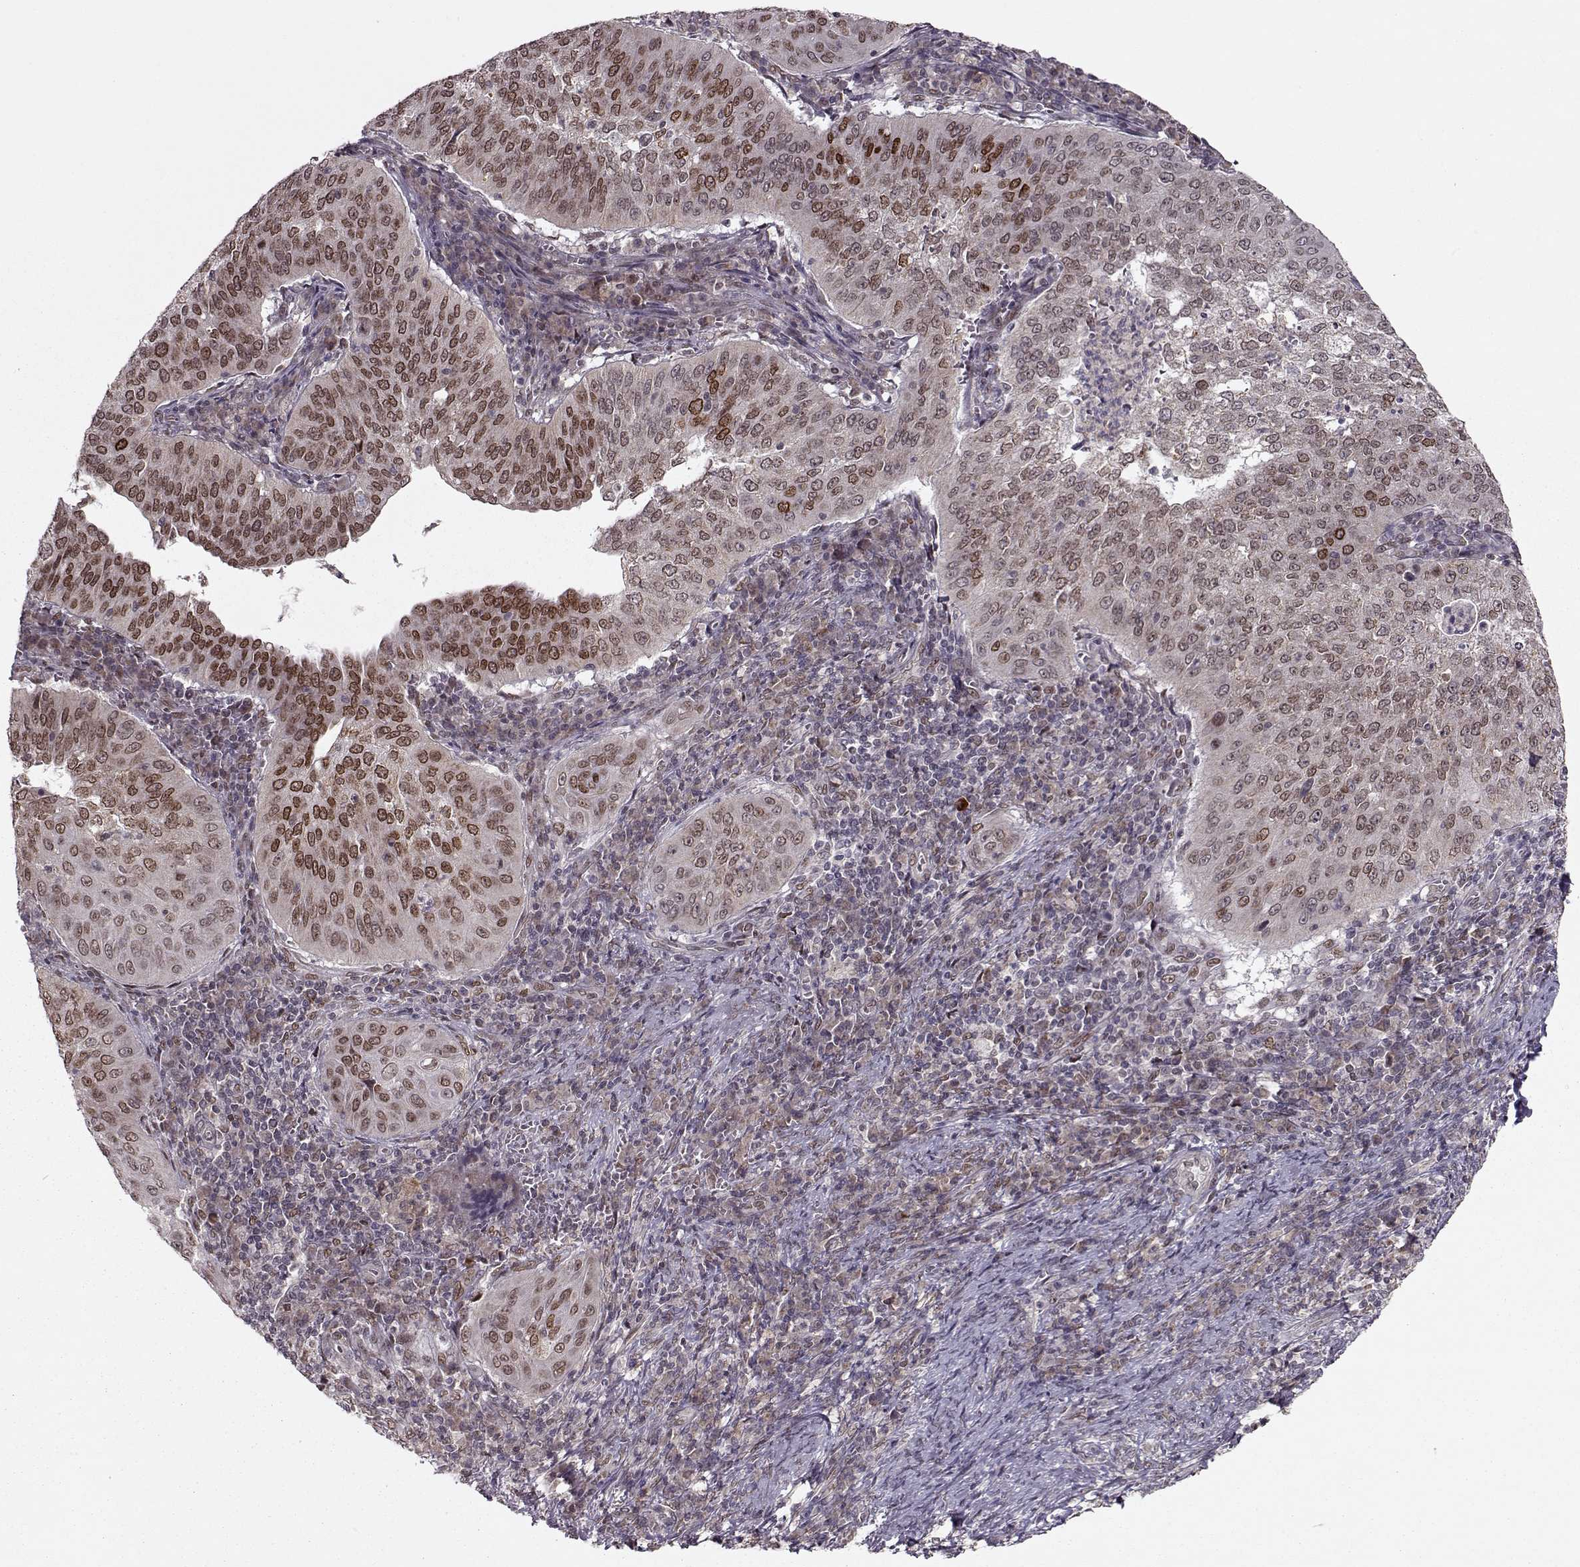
{"staining": {"intensity": "moderate", "quantity": "25%-75%", "location": "nuclear"}, "tissue": "cervical cancer", "cell_type": "Tumor cells", "image_type": "cancer", "snomed": [{"axis": "morphology", "description": "Squamous cell carcinoma, NOS"}, {"axis": "topography", "description": "Cervix"}], "caption": "The micrograph demonstrates staining of cervical squamous cell carcinoma, revealing moderate nuclear protein expression (brown color) within tumor cells.", "gene": "RAI1", "patient": {"sex": "female", "age": 39}}